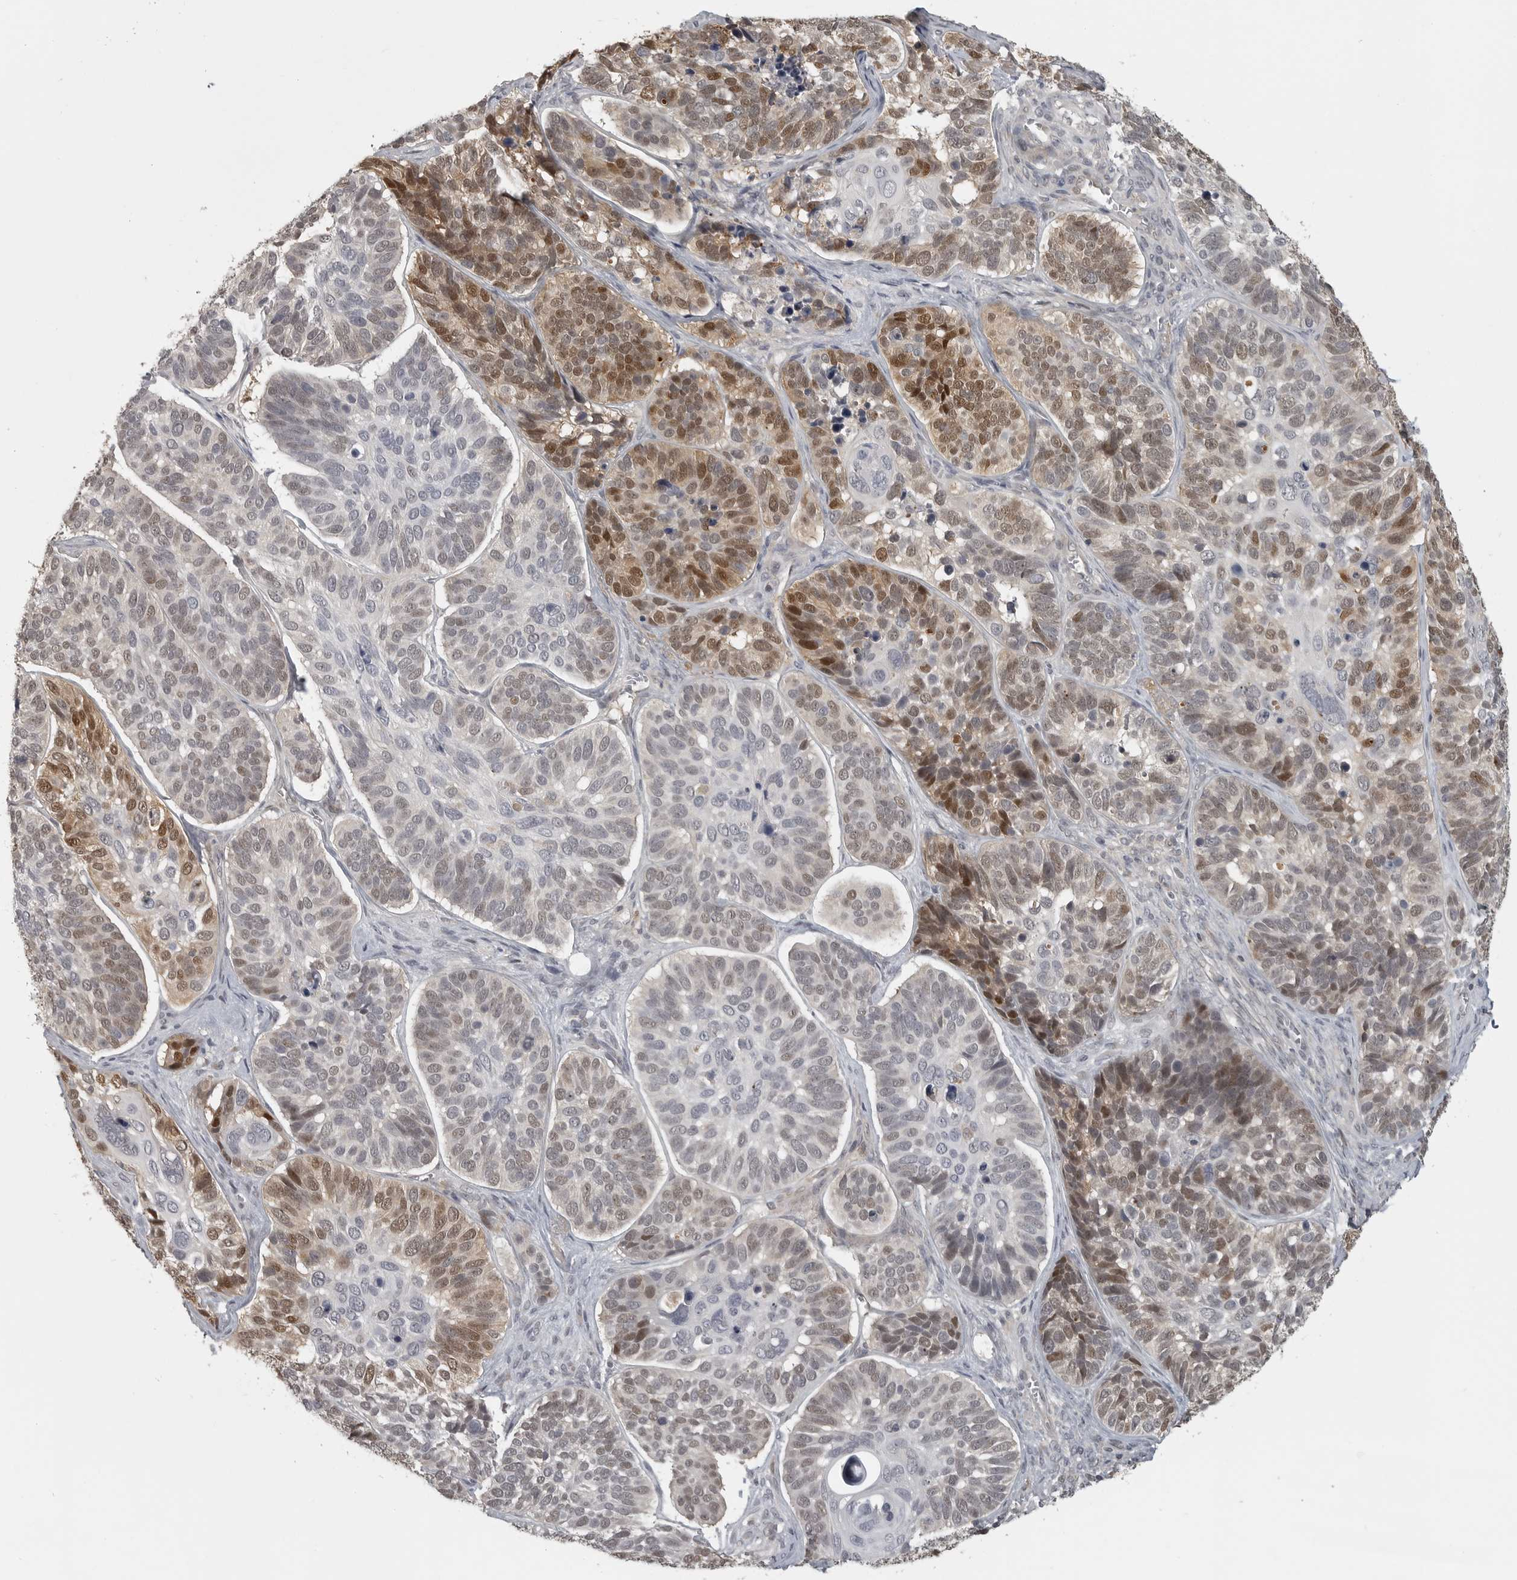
{"staining": {"intensity": "moderate", "quantity": "25%-75%", "location": "cytoplasmic/membranous,nuclear"}, "tissue": "skin cancer", "cell_type": "Tumor cells", "image_type": "cancer", "snomed": [{"axis": "morphology", "description": "Basal cell carcinoma"}, {"axis": "topography", "description": "Skin"}], "caption": "Skin basal cell carcinoma stained for a protein (brown) exhibits moderate cytoplasmic/membranous and nuclear positive staining in approximately 25%-75% of tumor cells.", "gene": "UROD", "patient": {"sex": "male", "age": 62}}